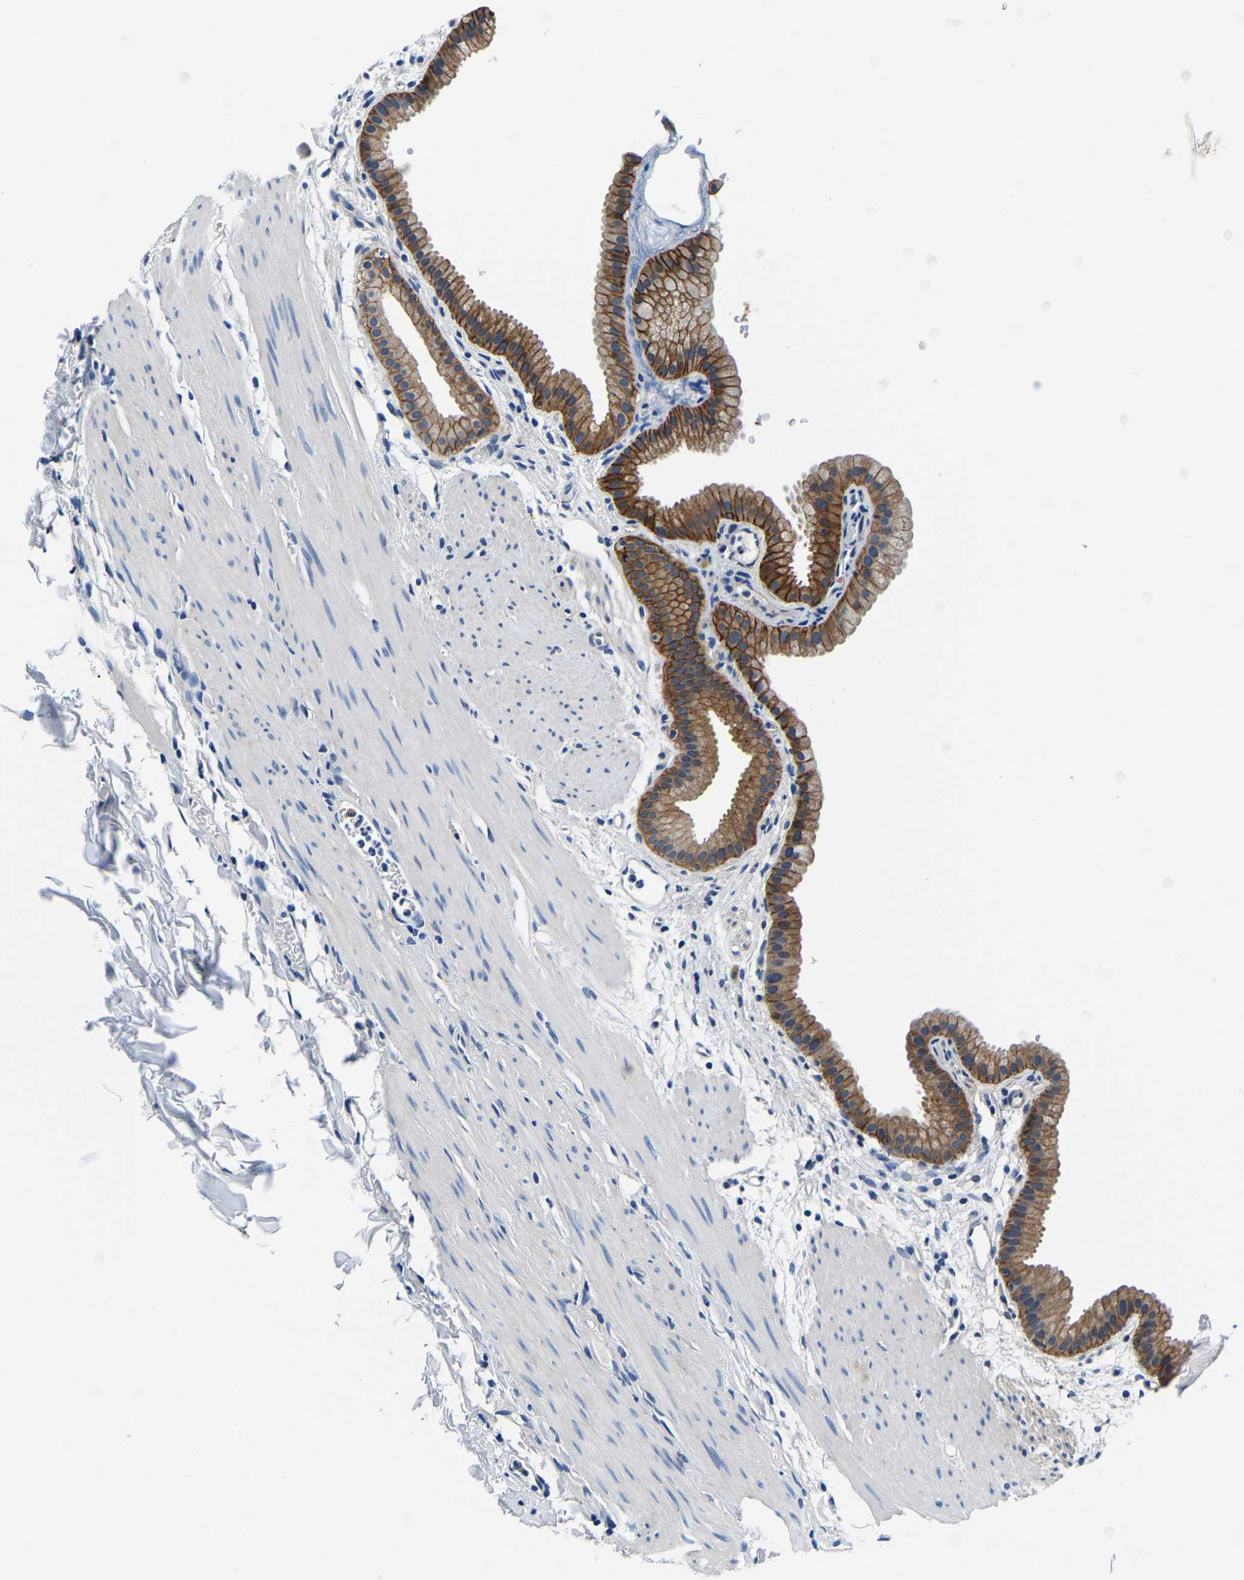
{"staining": {"intensity": "moderate", "quantity": ">75%", "location": "cytoplasmic/membranous"}, "tissue": "gallbladder", "cell_type": "Glandular cells", "image_type": "normal", "snomed": [{"axis": "morphology", "description": "Normal tissue, NOS"}, {"axis": "topography", "description": "Gallbladder"}], "caption": "IHC (DAB (3,3'-diaminobenzidine)) staining of benign gallbladder demonstrates moderate cytoplasmic/membranous protein staining in approximately >75% of glandular cells. The staining is performed using DAB brown chromogen to label protein expression. The nuclei are counter-stained blue using hematoxylin.", "gene": "ACO1", "patient": {"sex": "female", "age": 64}}